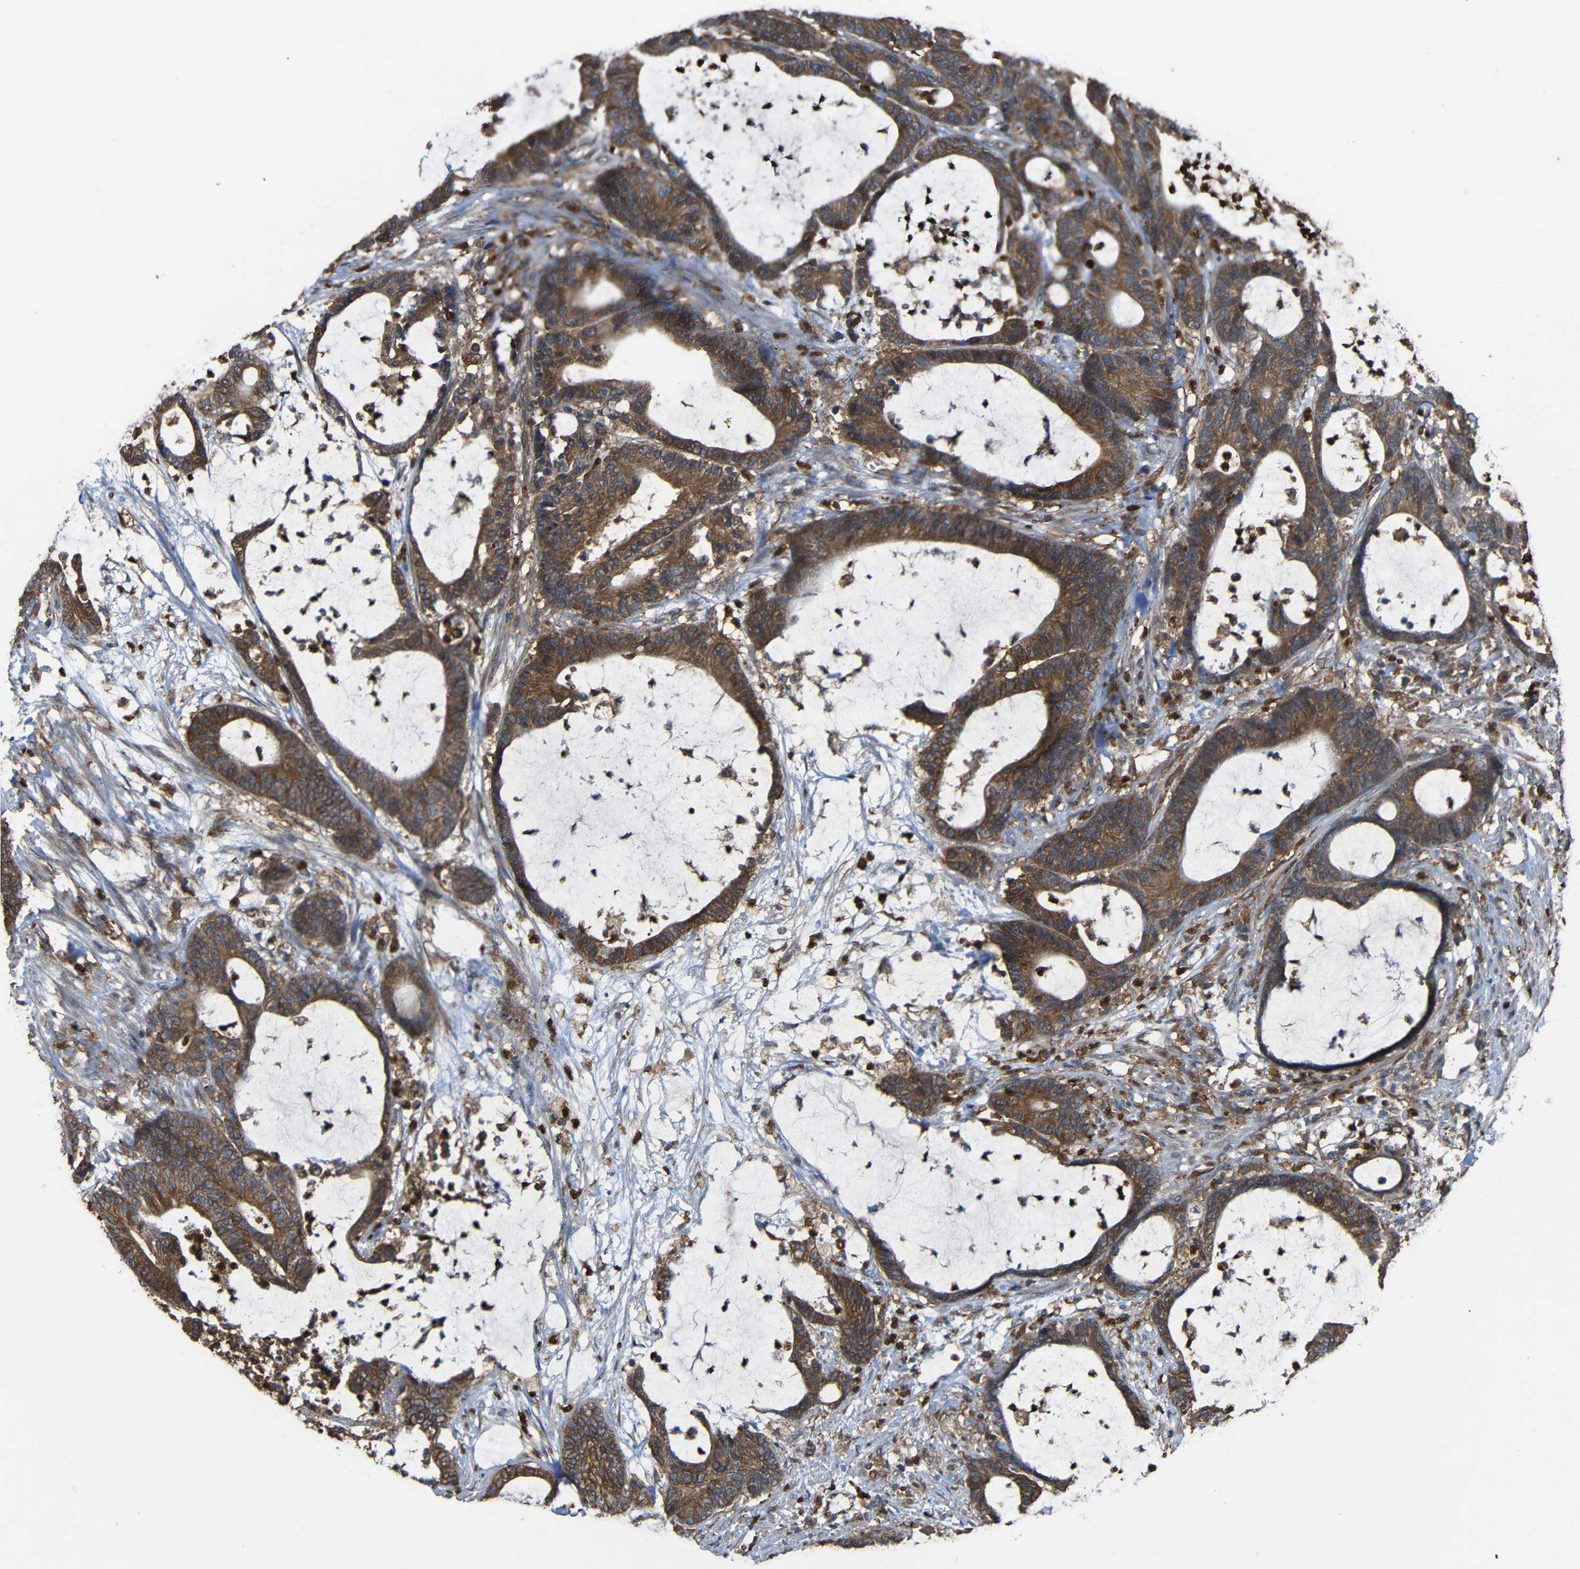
{"staining": {"intensity": "moderate", "quantity": ">75%", "location": "cytoplasmic/membranous"}, "tissue": "colorectal cancer", "cell_type": "Tumor cells", "image_type": "cancer", "snomed": [{"axis": "morphology", "description": "Adenocarcinoma, NOS"}, {"axis": "topography", "description": "Colon"}], "caption": "Immunohistochemical staining of adenocarcinoma (colorectal) demonstrates moderate cytoplasmic/membranous protein expression in about >75% of tumor cells.", "gene": "TREM2", "patient": {"sex": "female", "age": 84}}